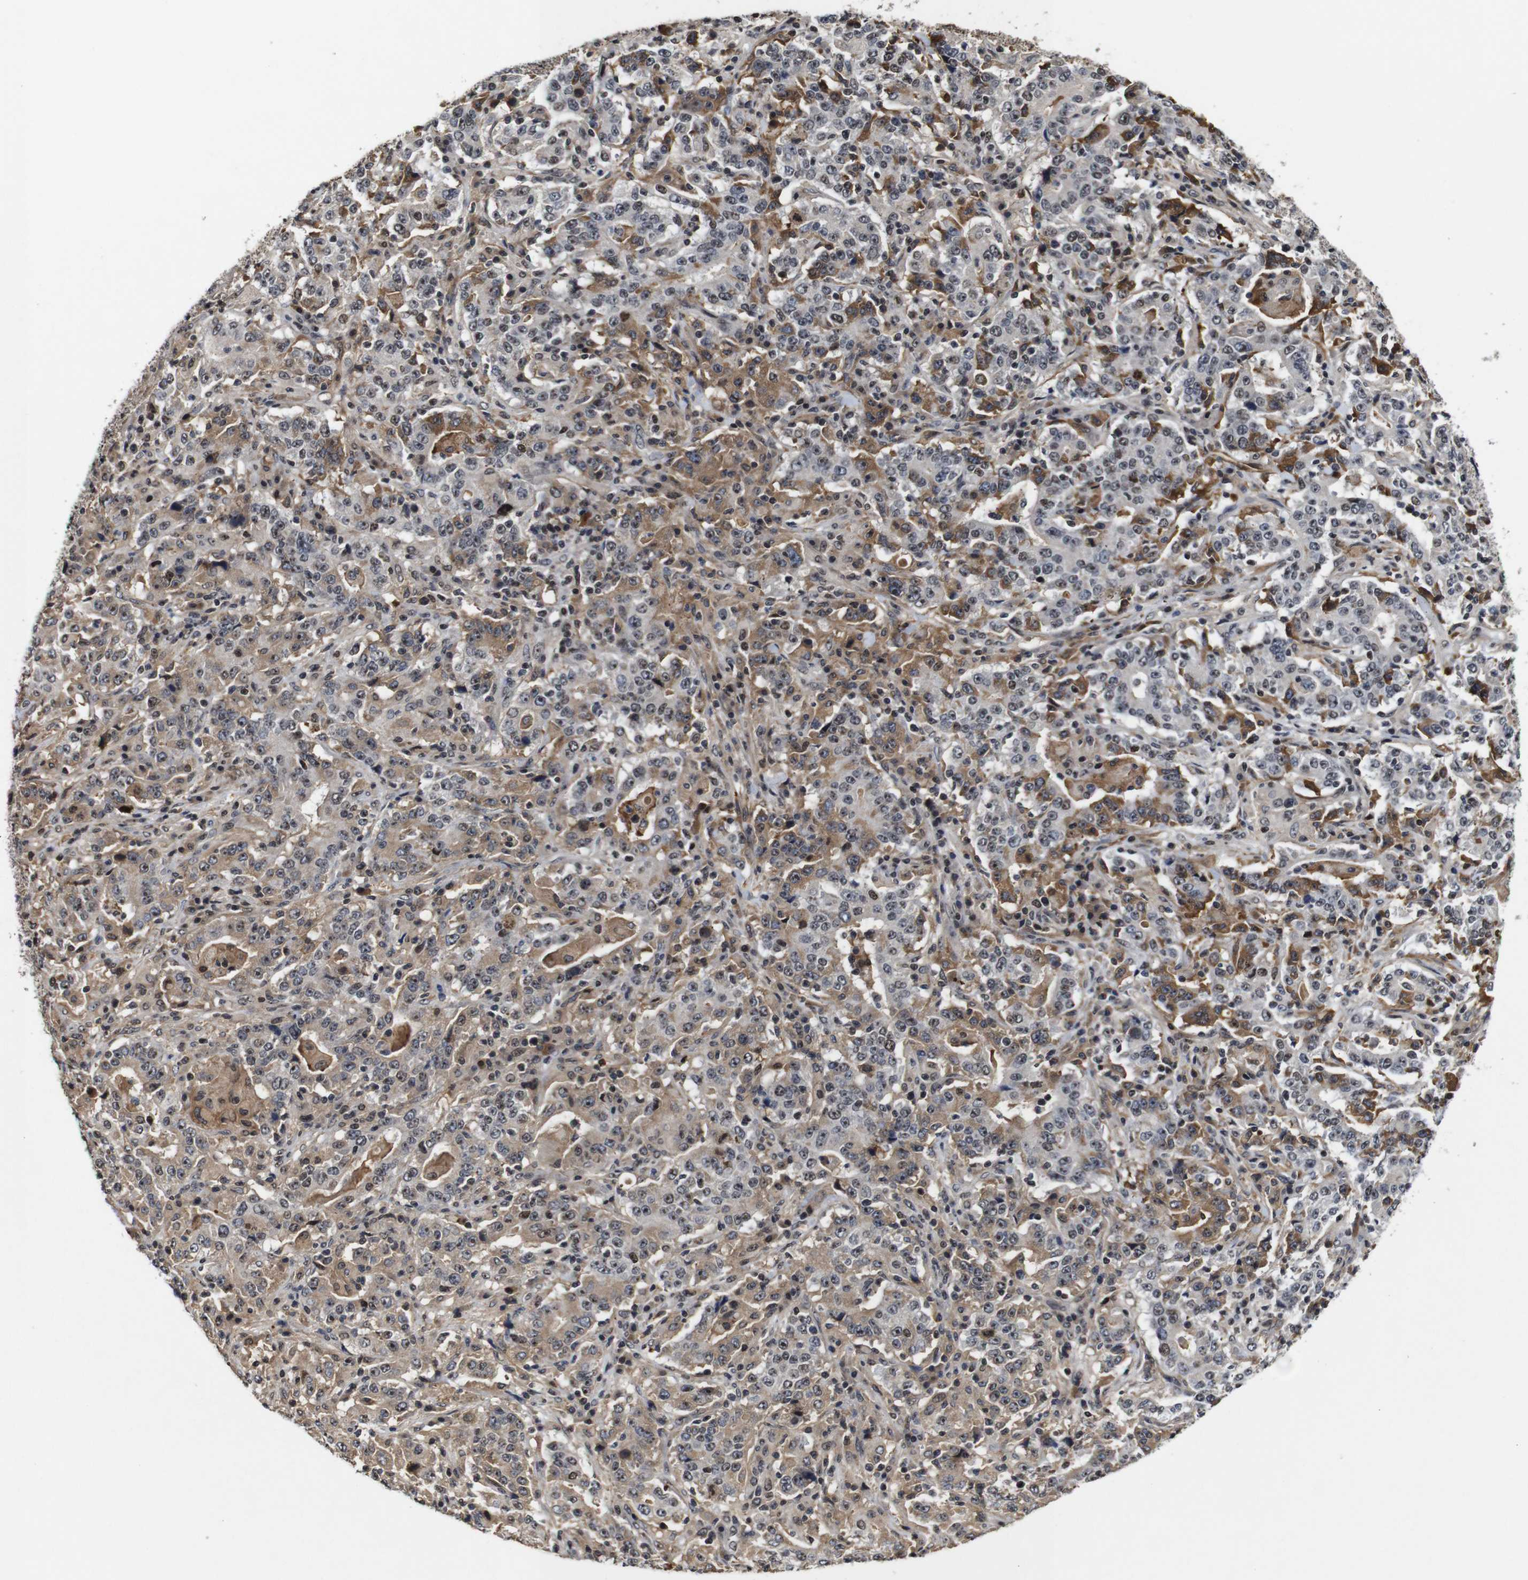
{"staining": {"intensity": "moderate", "quantity": "25%-75%", "location": "cytoplasmic/membranous,nuclear"}, "tissue": "stomach cancer", "cell_type": "Tumor cells", "image_type": "cancer", "snomed": [{"axis": "morphology", "description": "Normal tissue, NOS"}, {"axis": "morphology", "description": "Adenocarcinoma, NOS"}, {"axis": "topography", "description": "Stomach, upper"}, {"axis": "topography", "description": "Stomach"}], "caption": "Protein staining of stomach cancer tissue exhibits moderate cytoplasmic/membranous and nuclear expression in about 25%-75% of tumor cells. The protein of interest is shown in brown color, while the nuclei are stained blue.", "gene": "MYC", "patient": {"sex": "male", "age": 59}}